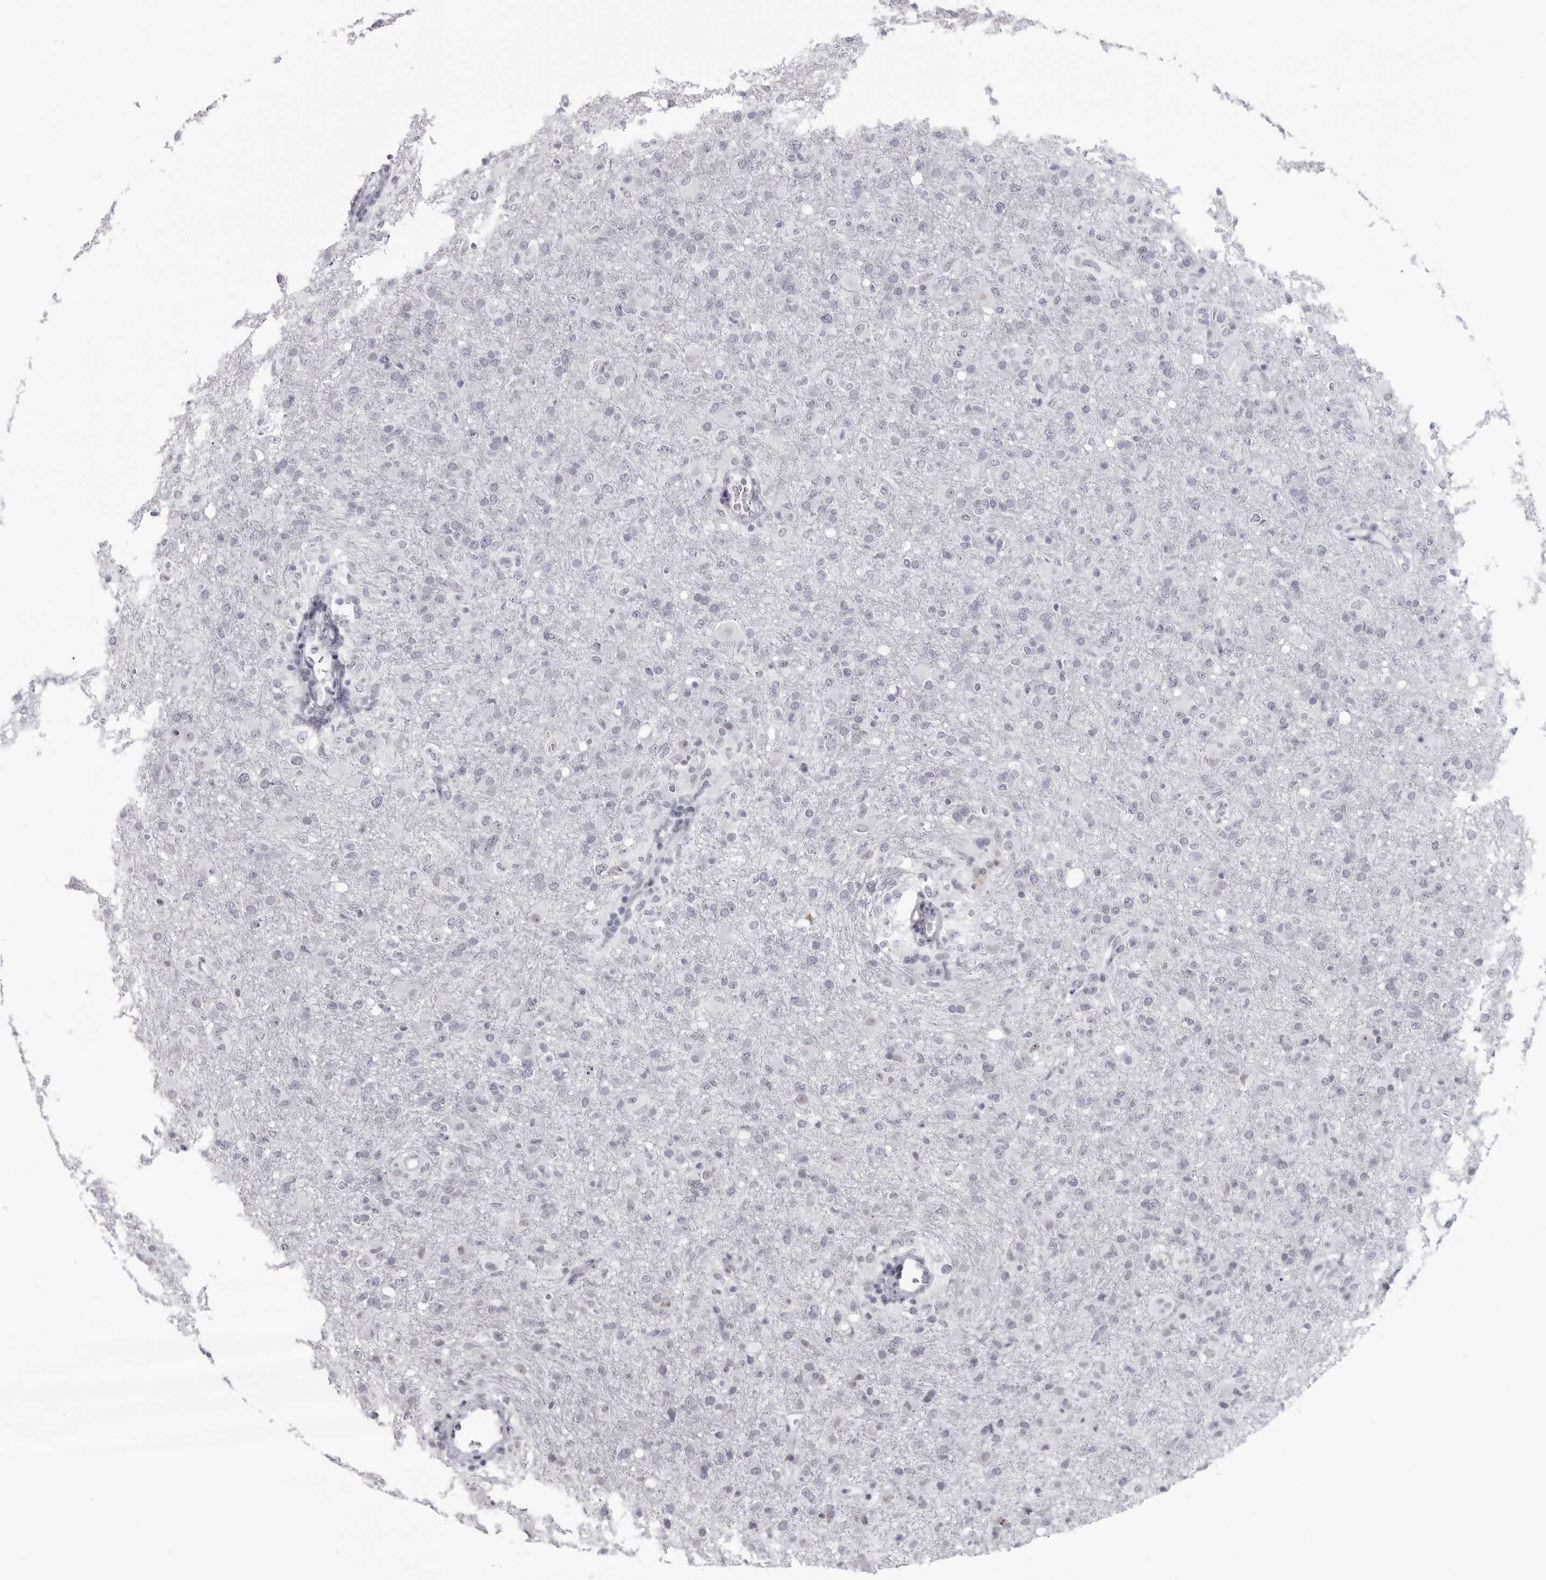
{"staining": {"intensity": "negative", "quantity": "none", "location": "none"}, "tissue": "glioma", "cell_type": "Tumor cells", "image_type": "cancer", "snomed": [{"axis": "morphology", "description": "Glioma, malignant, High grade"}, {"axis": "topography", "description": "Brain"}], "caption": "The image displays no staining of tumor cells in glioma.", "gene": "ESPN", "patient": {"sex": "female", "age": 57}}